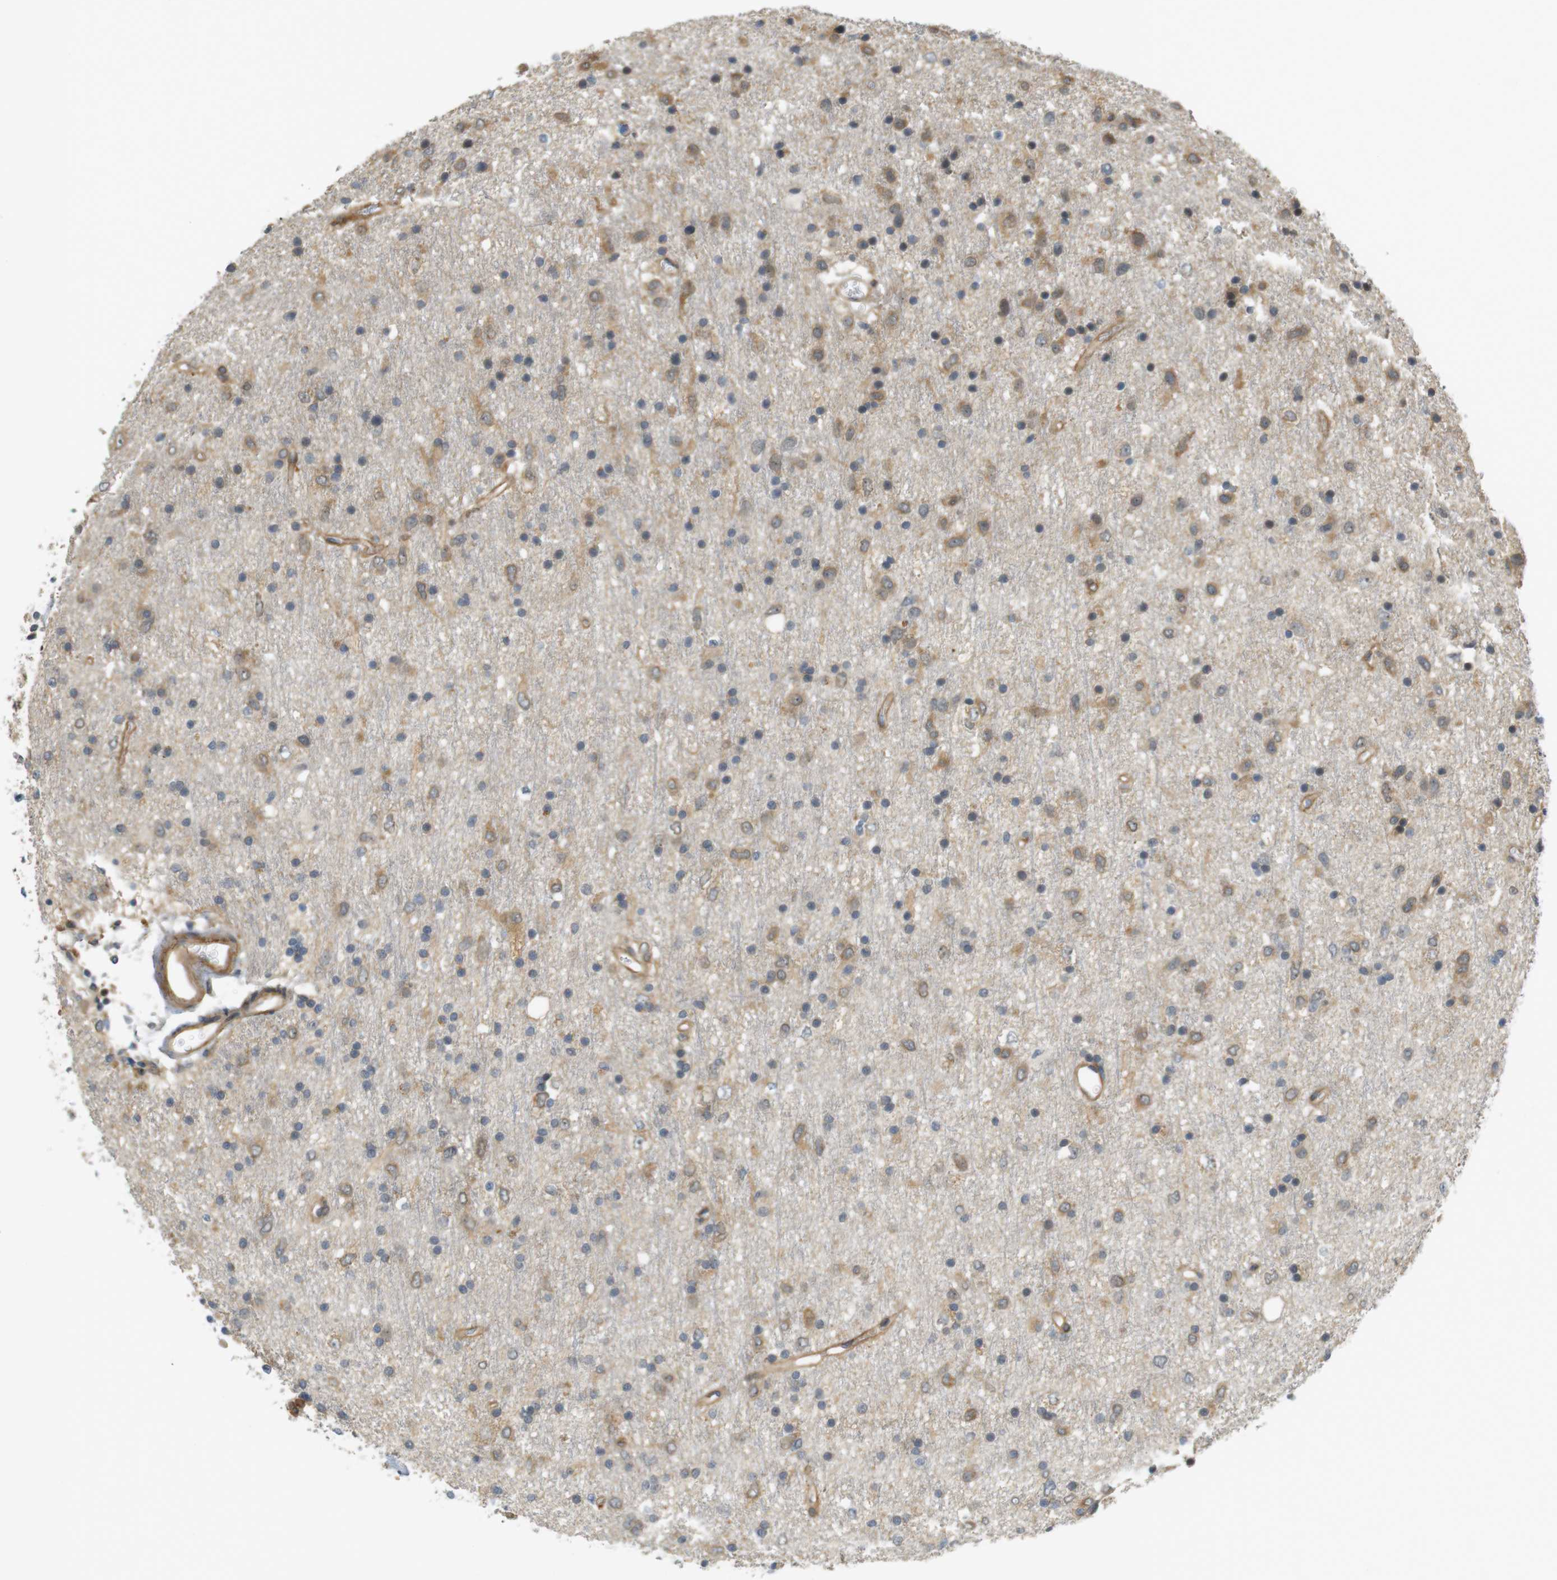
{"staining": {"intensity": "moderate", "quantity": ">75%", "location": "cytoplasmic/membranous"}, "tissue": "glioma", "cell_type": "Tumor cells", "image_type": "cancer", "snomed": [{"axis": "morphology", "description": "Glioma, malignant, Low grade"}, {"axis": "topography", "description": "Brain"}], "caption": "Low-grade glioma (malignant) stained with IHC shows moderate cytoplasmic/membranous positivity in about >75% of tumor cells.", "gene": "TSPAN9", "patient": {"sex": "male", "age": 77}}